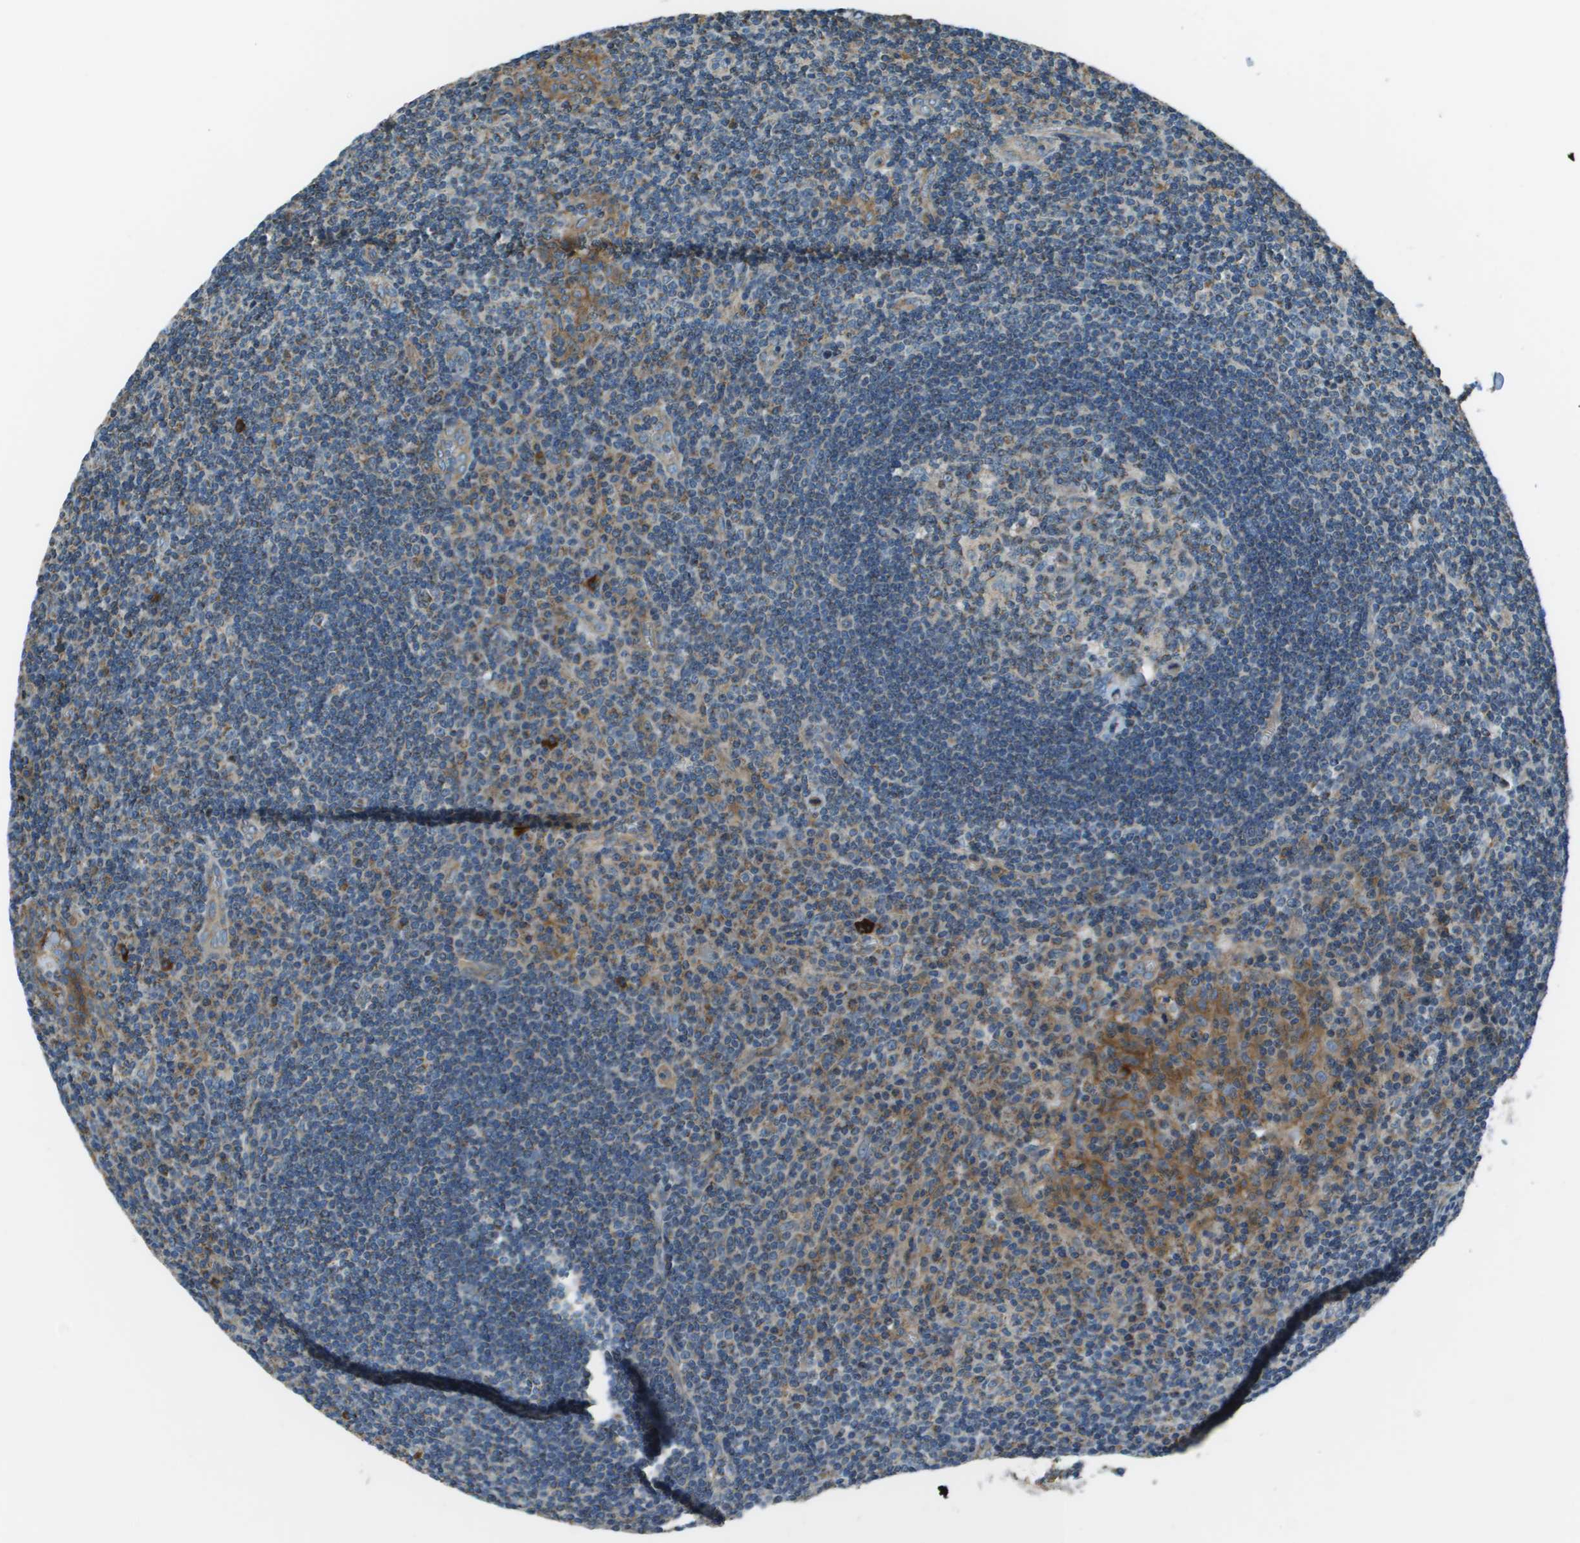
{"staining": {"intensity": "moderate", "quantity": "<25%", "location": "cytoplasmic/membranous"}, "tissue": "tonsil", "cell_type": "Germinal center cells", "image_type": "normal", "snomed": [{"axis": "morphology", "description": "Normal tissue, NOS"}, {"axis": "topography", "description": "Tonsil"}], "caption": "Moderate cytoplasmic/membranous expression for a protein is identified in about <25% of germinal center cells of benign tonsil using immunohistochemistry.", "gene": "TMEM51", "patient": {"sex": "male", "age": 37}}